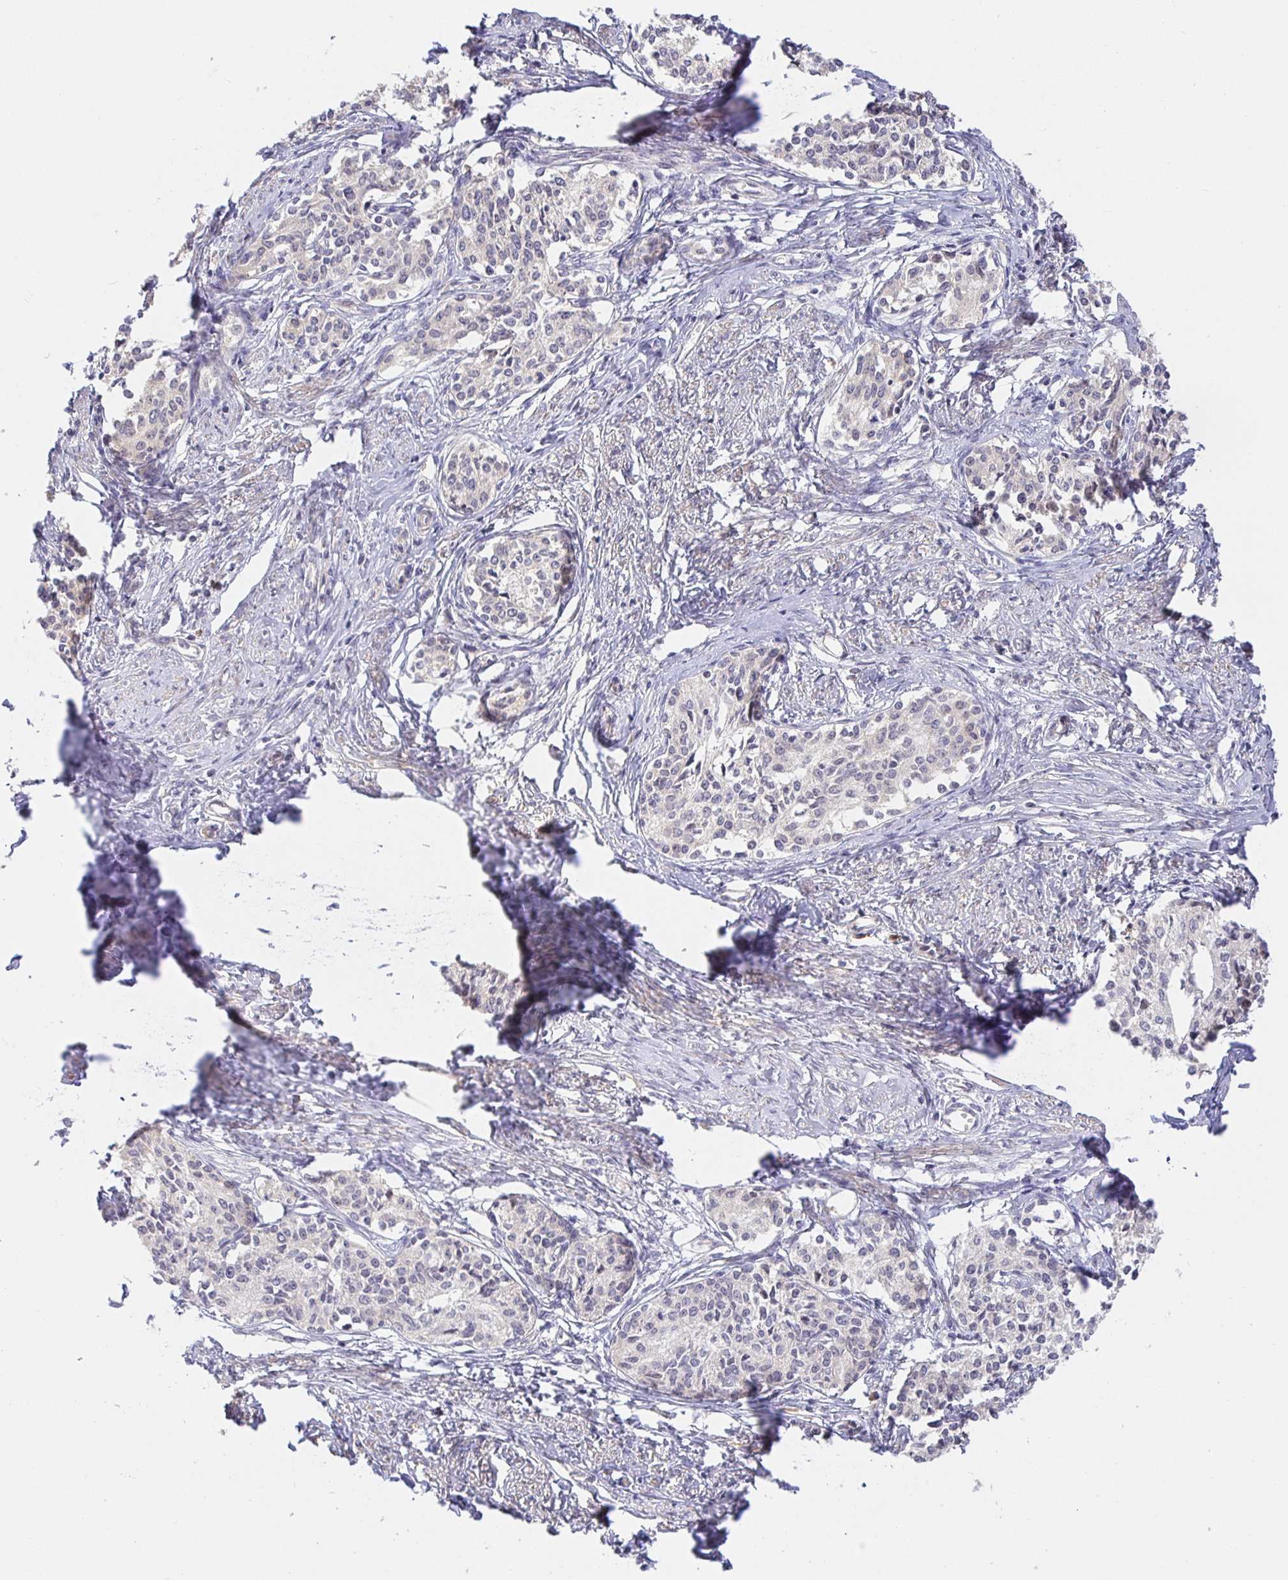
{"staining": {"intensity": "negative", "quantity": "none", "location": "none"}, "tissue": "cervical cancer", "cell_type": "Tumor cells", "image_type": "cancer", "snomed": [{"axis": "morphology", "description": "Squamous cell carcinoma, NOS"}, {"axis": "morphology", "description": "Adenocarcinoma, NOS"}, {"axis": "topography", "description": "Cervix"}], "caption": "Tumor cells show no significant protein positivity in adenocarcinoma (cervical). The staining was performed using DAB to visualize the protein expression in brown, while the nuclei were stained in blue with hematoxylin (Magnification: 20x).", "gene": "ZDHHC11", "patient": {"sex": "female", "age": 52}}